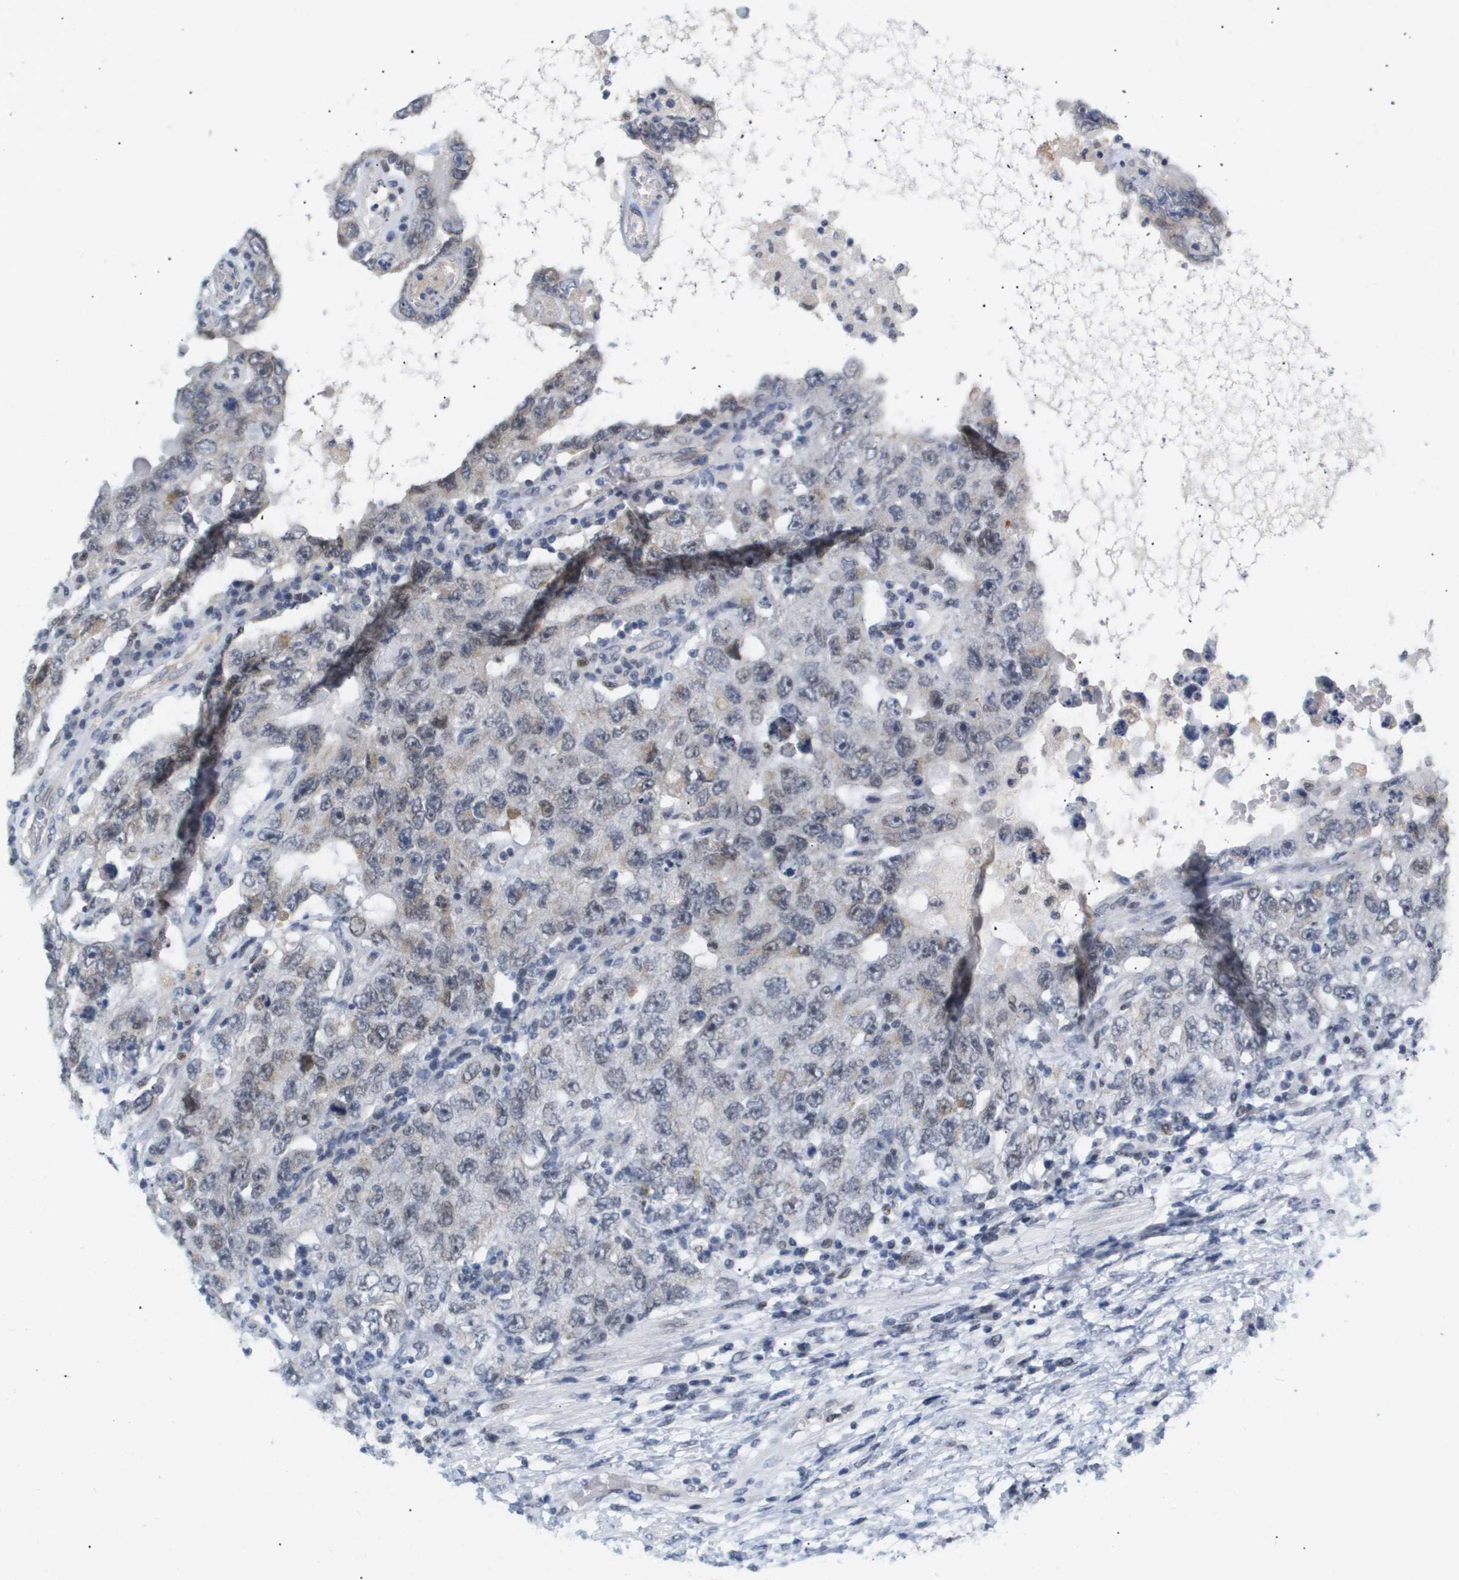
{"staining": {"intensity": "weak", "quantity": "<25%", "location": "nuclear"}, "tissue": "testis cancer", "cell_type": "Tumor cells", "image_type": "cancer", "snomed": [{"axis": "morphology", "description": "Carcinoma, Embryonal, NOS"}, {"axis": "topography", "description": "Testis"}], "caption": "Testis cancer (embryonal carcinoma) was stained to show a protein in brown. There is no significant positivity in tumor cells.", "gene": "PPARD", "patient": {"sex": "male", "age": 26}}